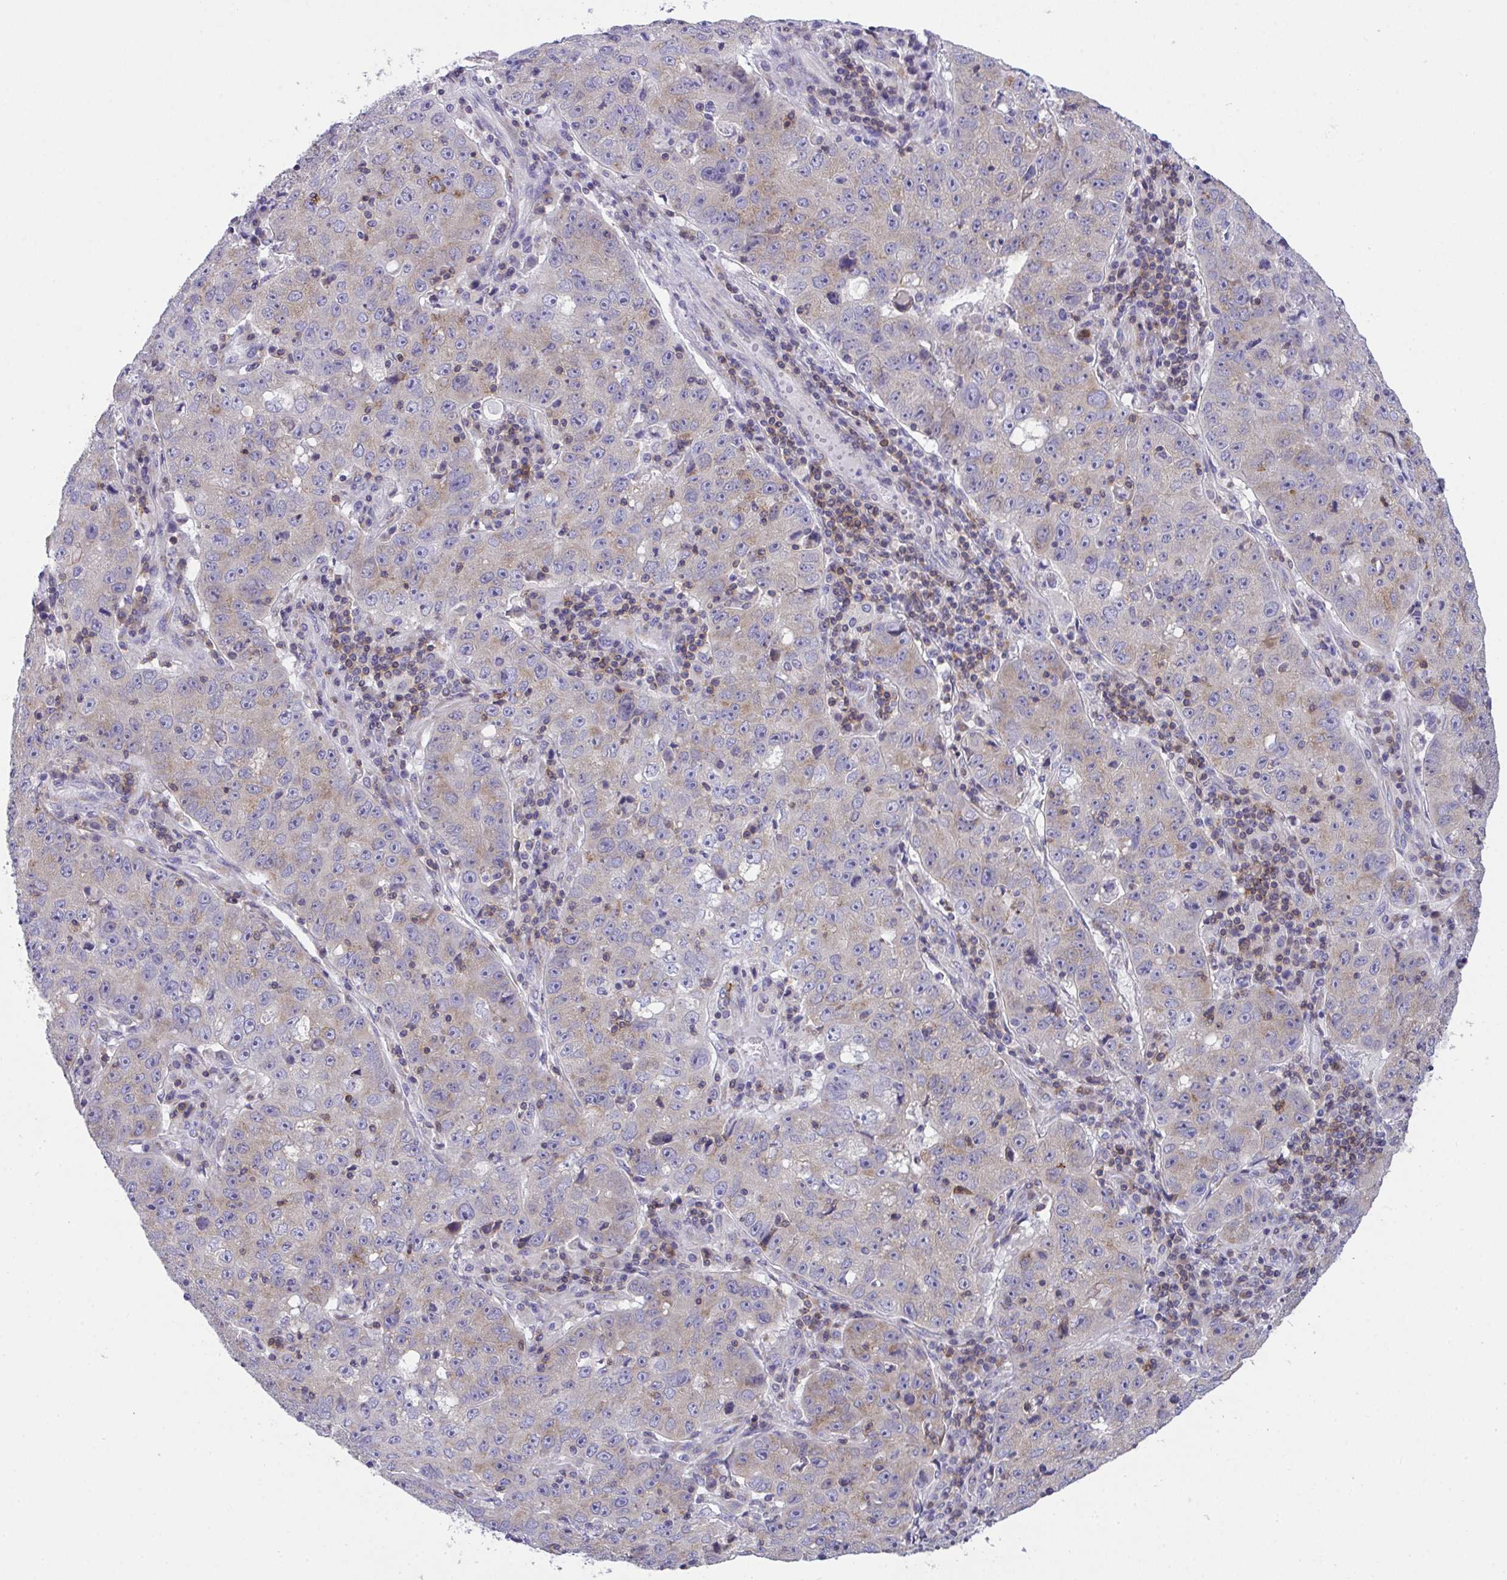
{"staining": {"intensity": "weak", "quantity": "<25%", "location": "cytoplasmic/membranous"}, "tissue": "lung cancer", "cell_type": "Tumor cells", "image_type": "cancer", "snomed": [{"axis": "morphology", "description": "Normal morphology"}, {"axis": "morphology", "description": "Adenocarcinoma, NOS"}, {"axis": "topography", "description": "Lymph node"}, {"axis": "topography", "description": "Lung"}], "caption": "Tumor cells show no significant staining in lung cancer (adenocarcinoma).", "gene": "MIA3", "patient": {"sex": "female", "age": 57}}